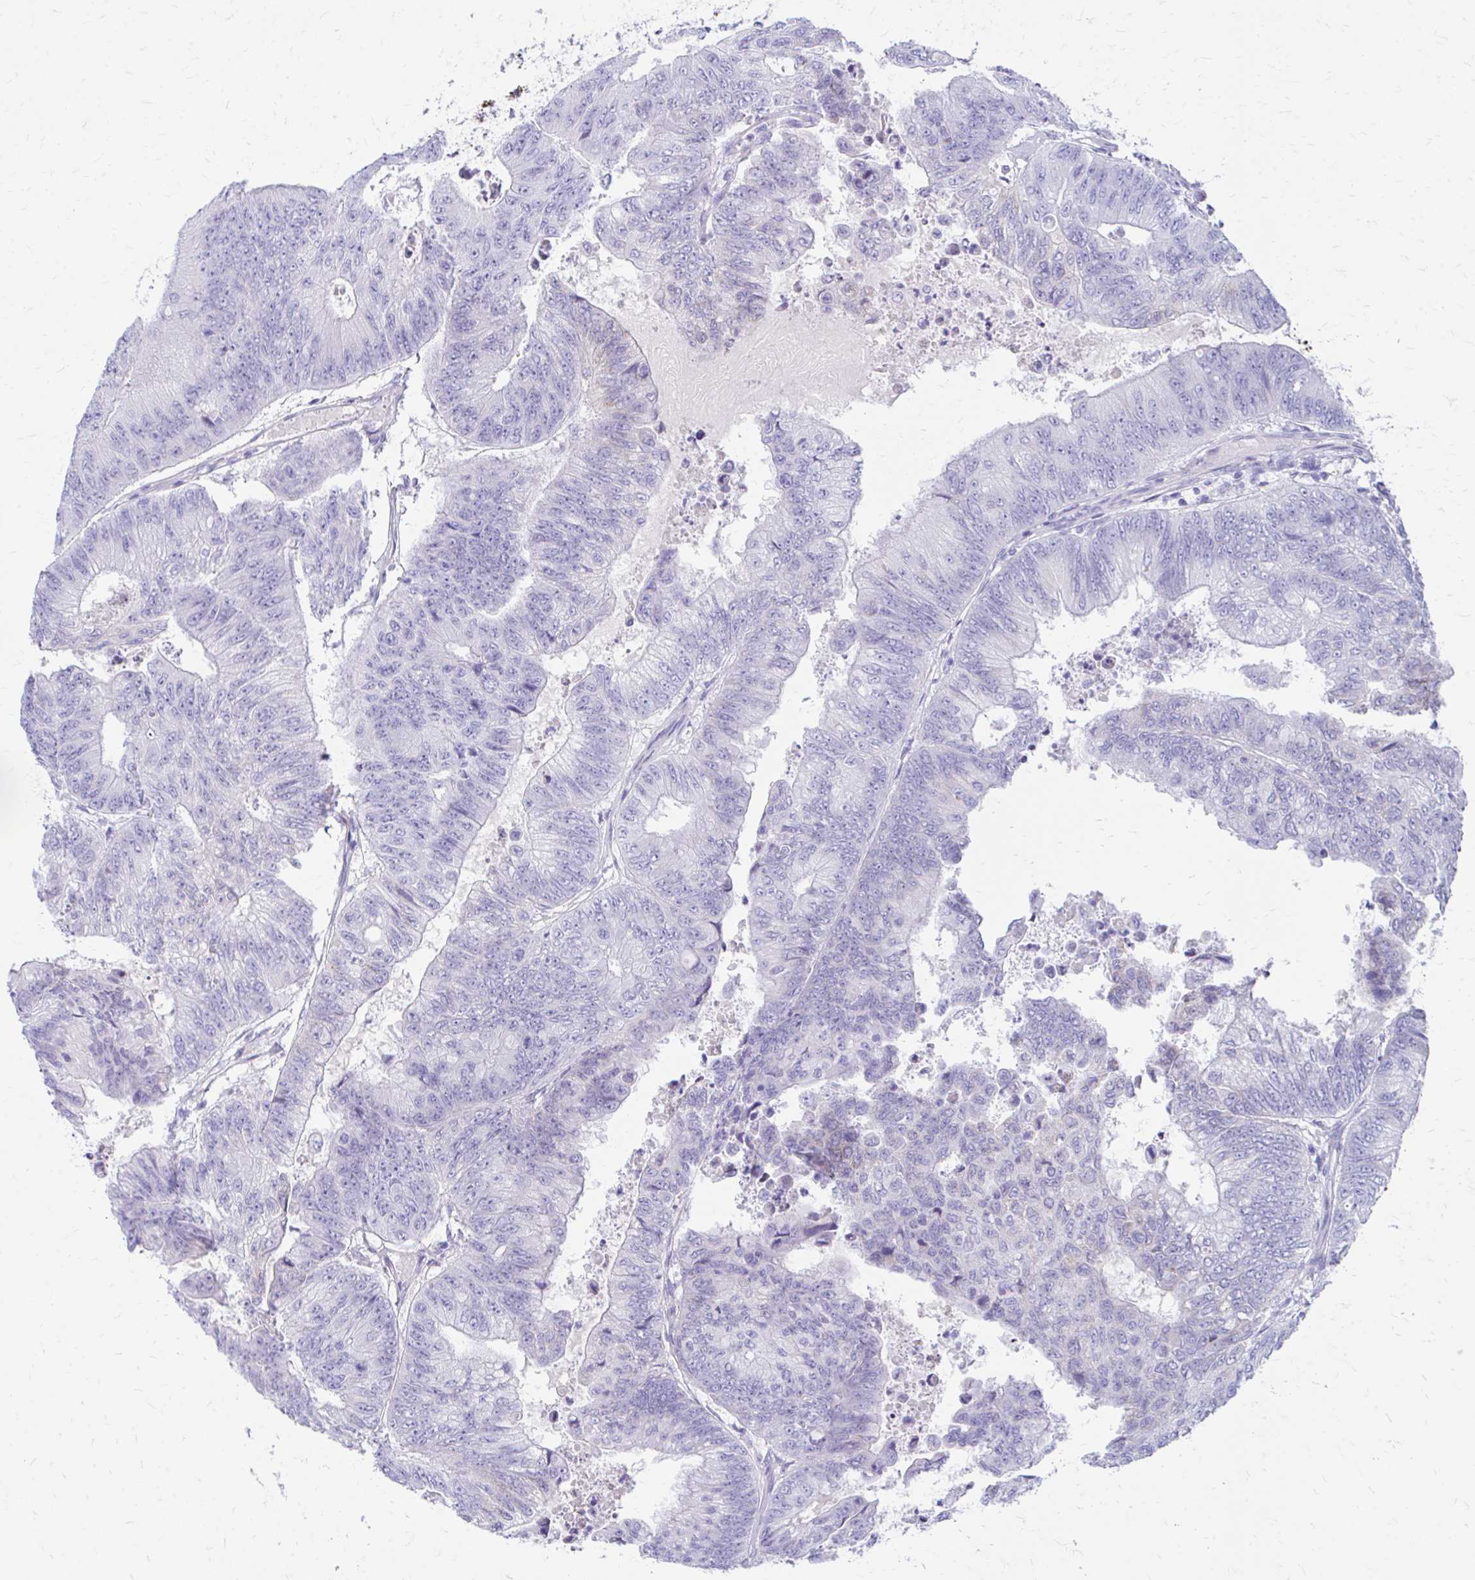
{"staining": {"intensity": "negative", "quantity": "none", "location": "none"}, "tissue": "colorectal cancer", "cell_type": "Tumor cells", "image_type": "cancer", "snomed": [{"axis": "morphology", "description": "Adenocarcinoma, NOS"}, {"axis": "topography", "description": "Colon"}], "caption": "Colorectal cancer (adenocarcinoma) was stained to show a protein in brown. There is no significant staining in tumor cells.", "gene": "KRIT1", "patient": {"sex": "female", "age": 48}}